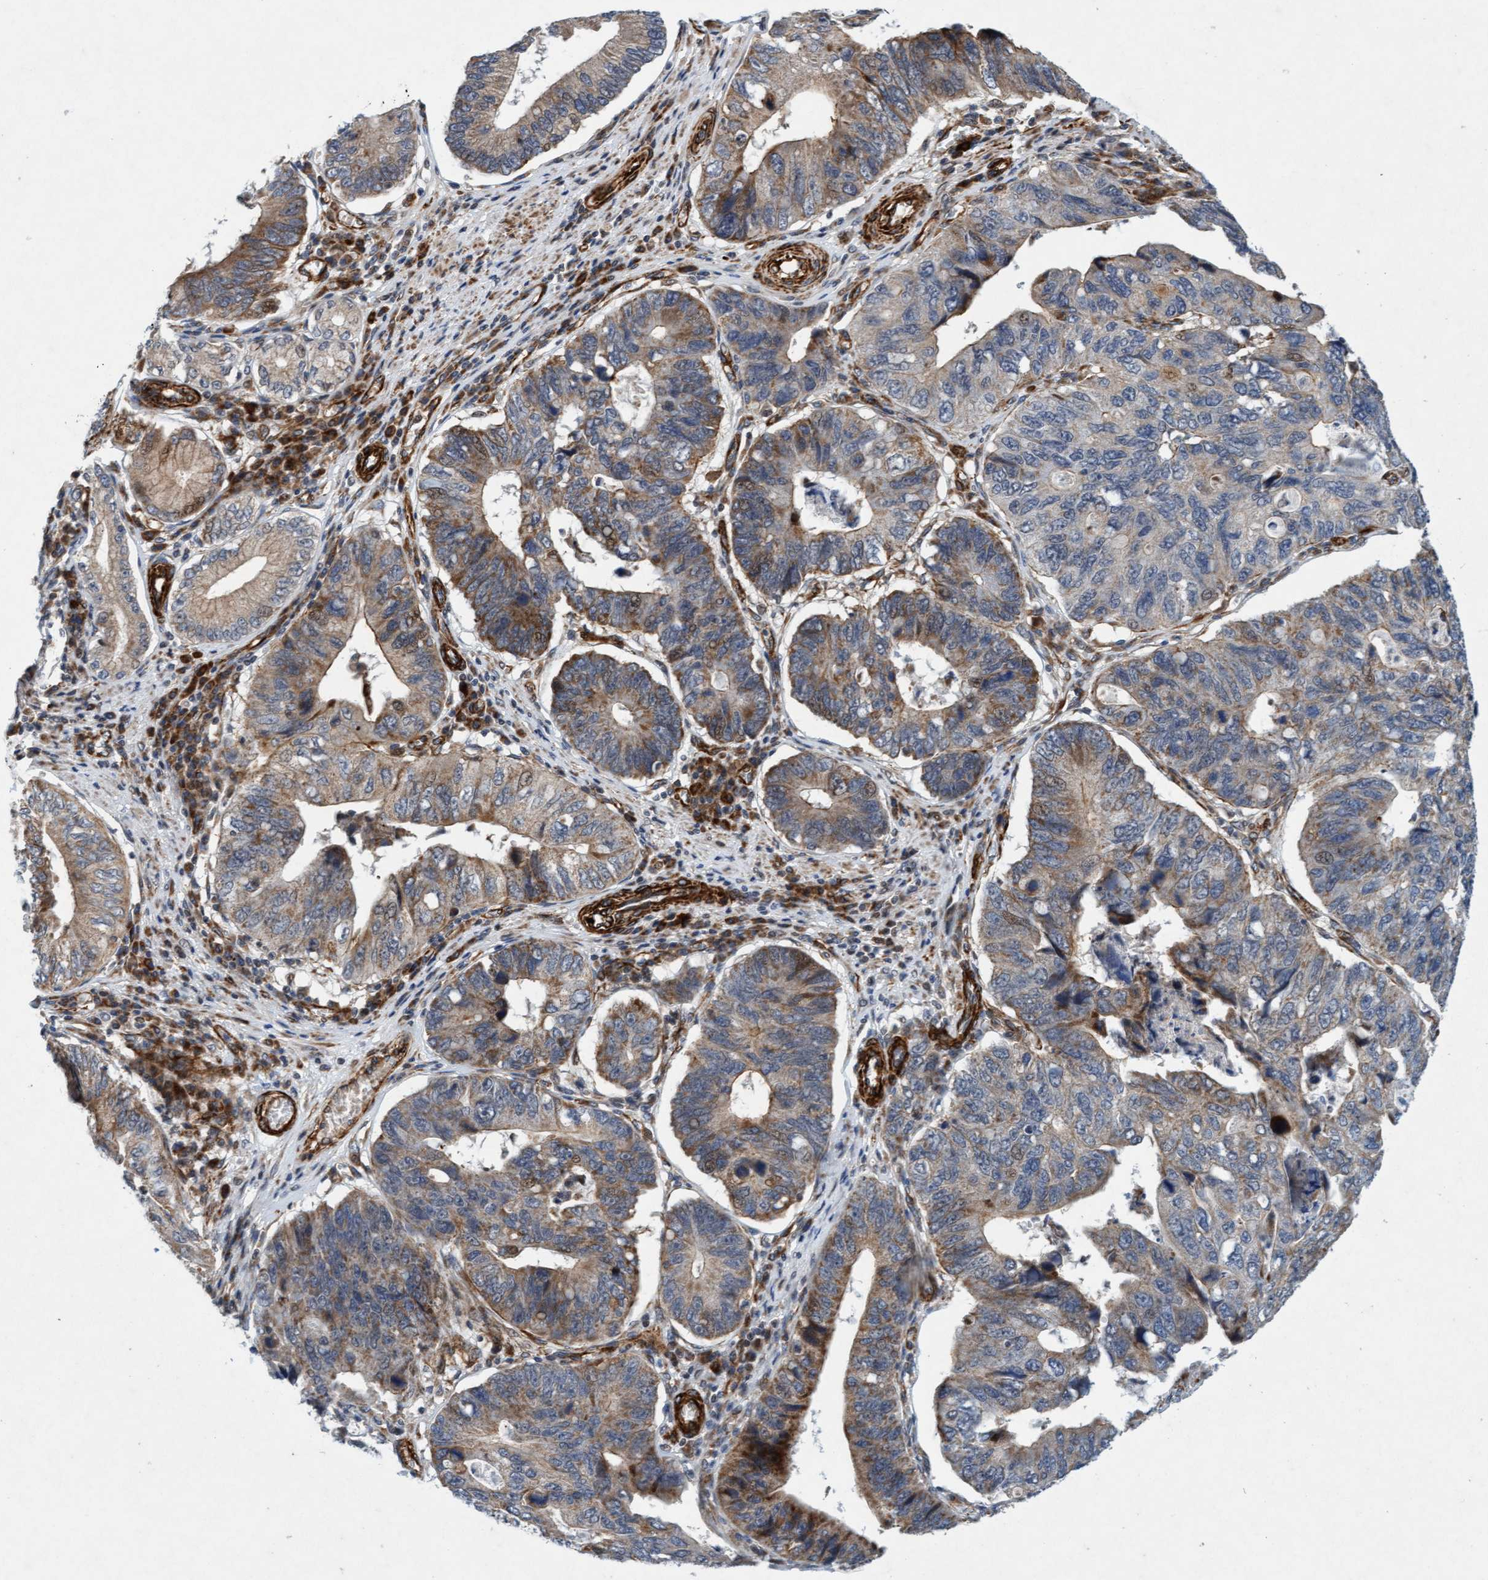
{"staining": {"intensity": "moderate", "quantity": "25%-75%", "location": "cytoplasmic/membranous"}, "tissue": "stomach cancer", "cell_type": "Tumor cells", "image_type": "cancer", "snomed": [{"axis": "morphology", "description": "Adenocarcinoma, NOS"}, {"axis": "topography", "description": "Stomach"}], "caption": "Stomach cancer (adenocarcinoma) was stained to show a protein in brown. There is medium levels of moderate cytoplasmic/membranous positivity in about 25%-75% of tumor cells.", "gene": "TMEM70", "patient": {"sex": "male", "age": 59}}